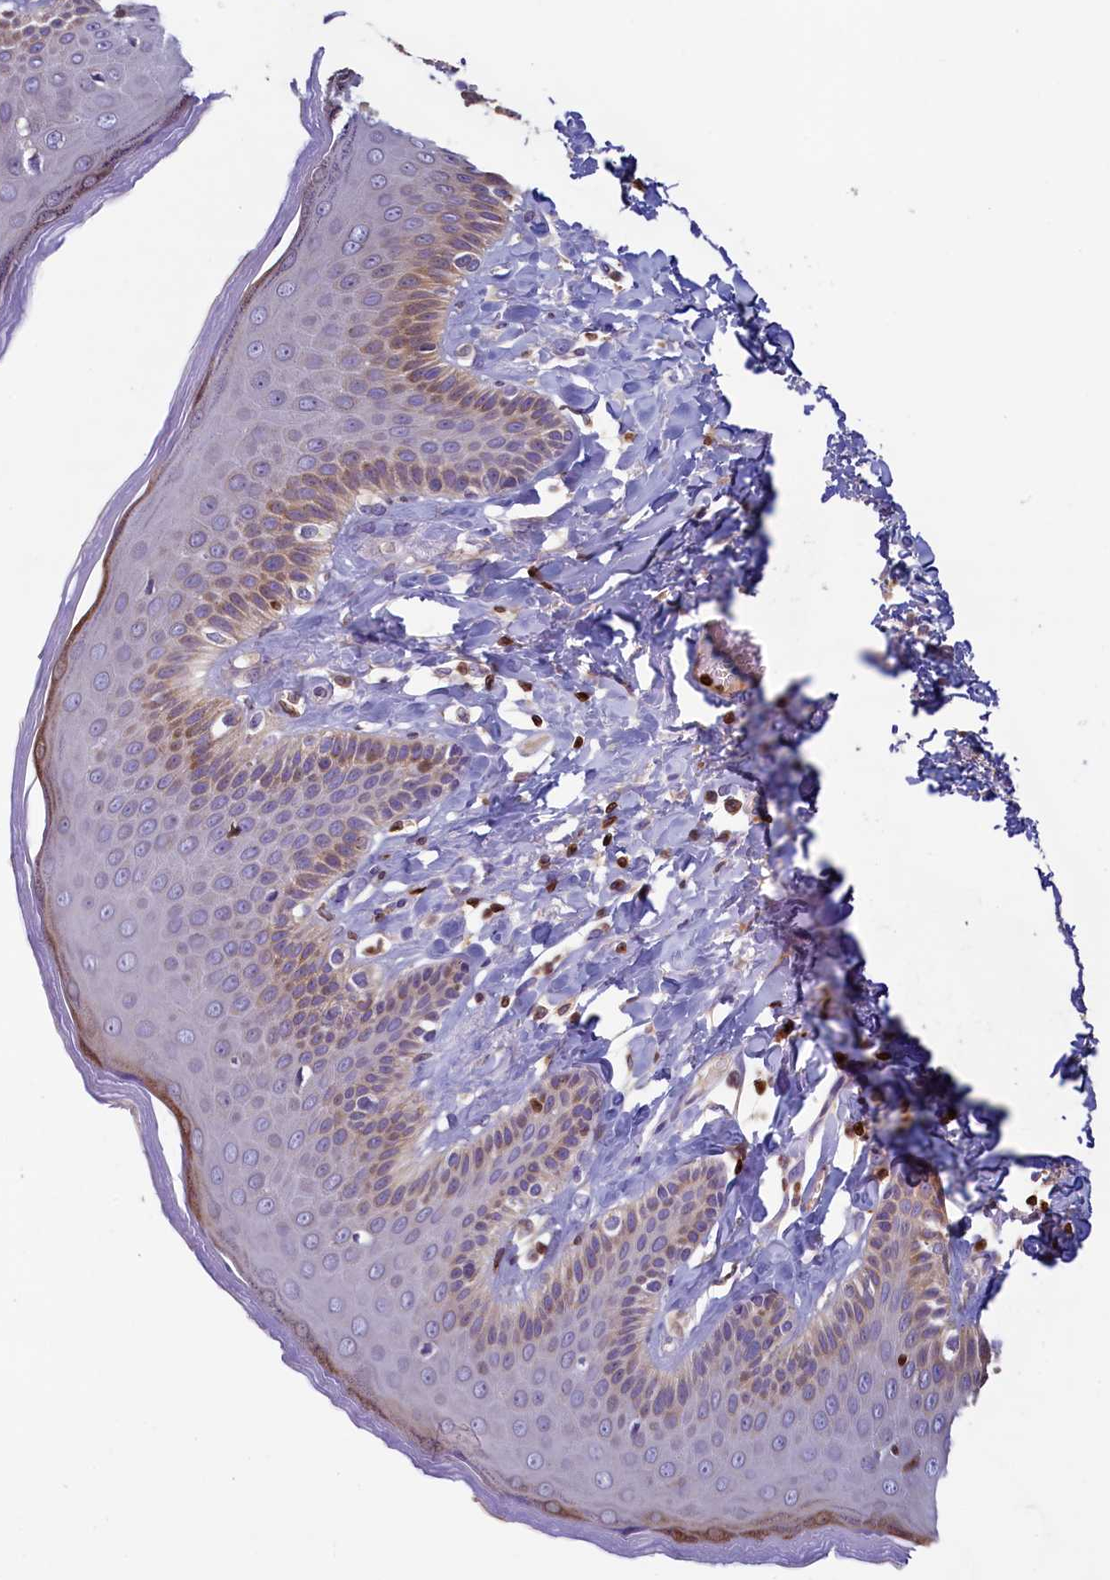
{"staining": {"intensity": "weak", "quantity": "25%-75%", "location": "cytoplasmic/membranous"}, "tissue": "skin", "cell_type": "Epidermal cells", "image_type": "normal", "snomed": [{"axis": "morphology", "description": "Normal tissue, NOS"}, {"axis": "topography", "description": "Anal"}], "caption": "Protein staining demonstrates weak cytoplasmic/membranous staining in approximately 25%-75% of epidermal cells in normal skin.", "gene": "TRAF3IP3", "patient": {"sex": "male", "age": 69}}